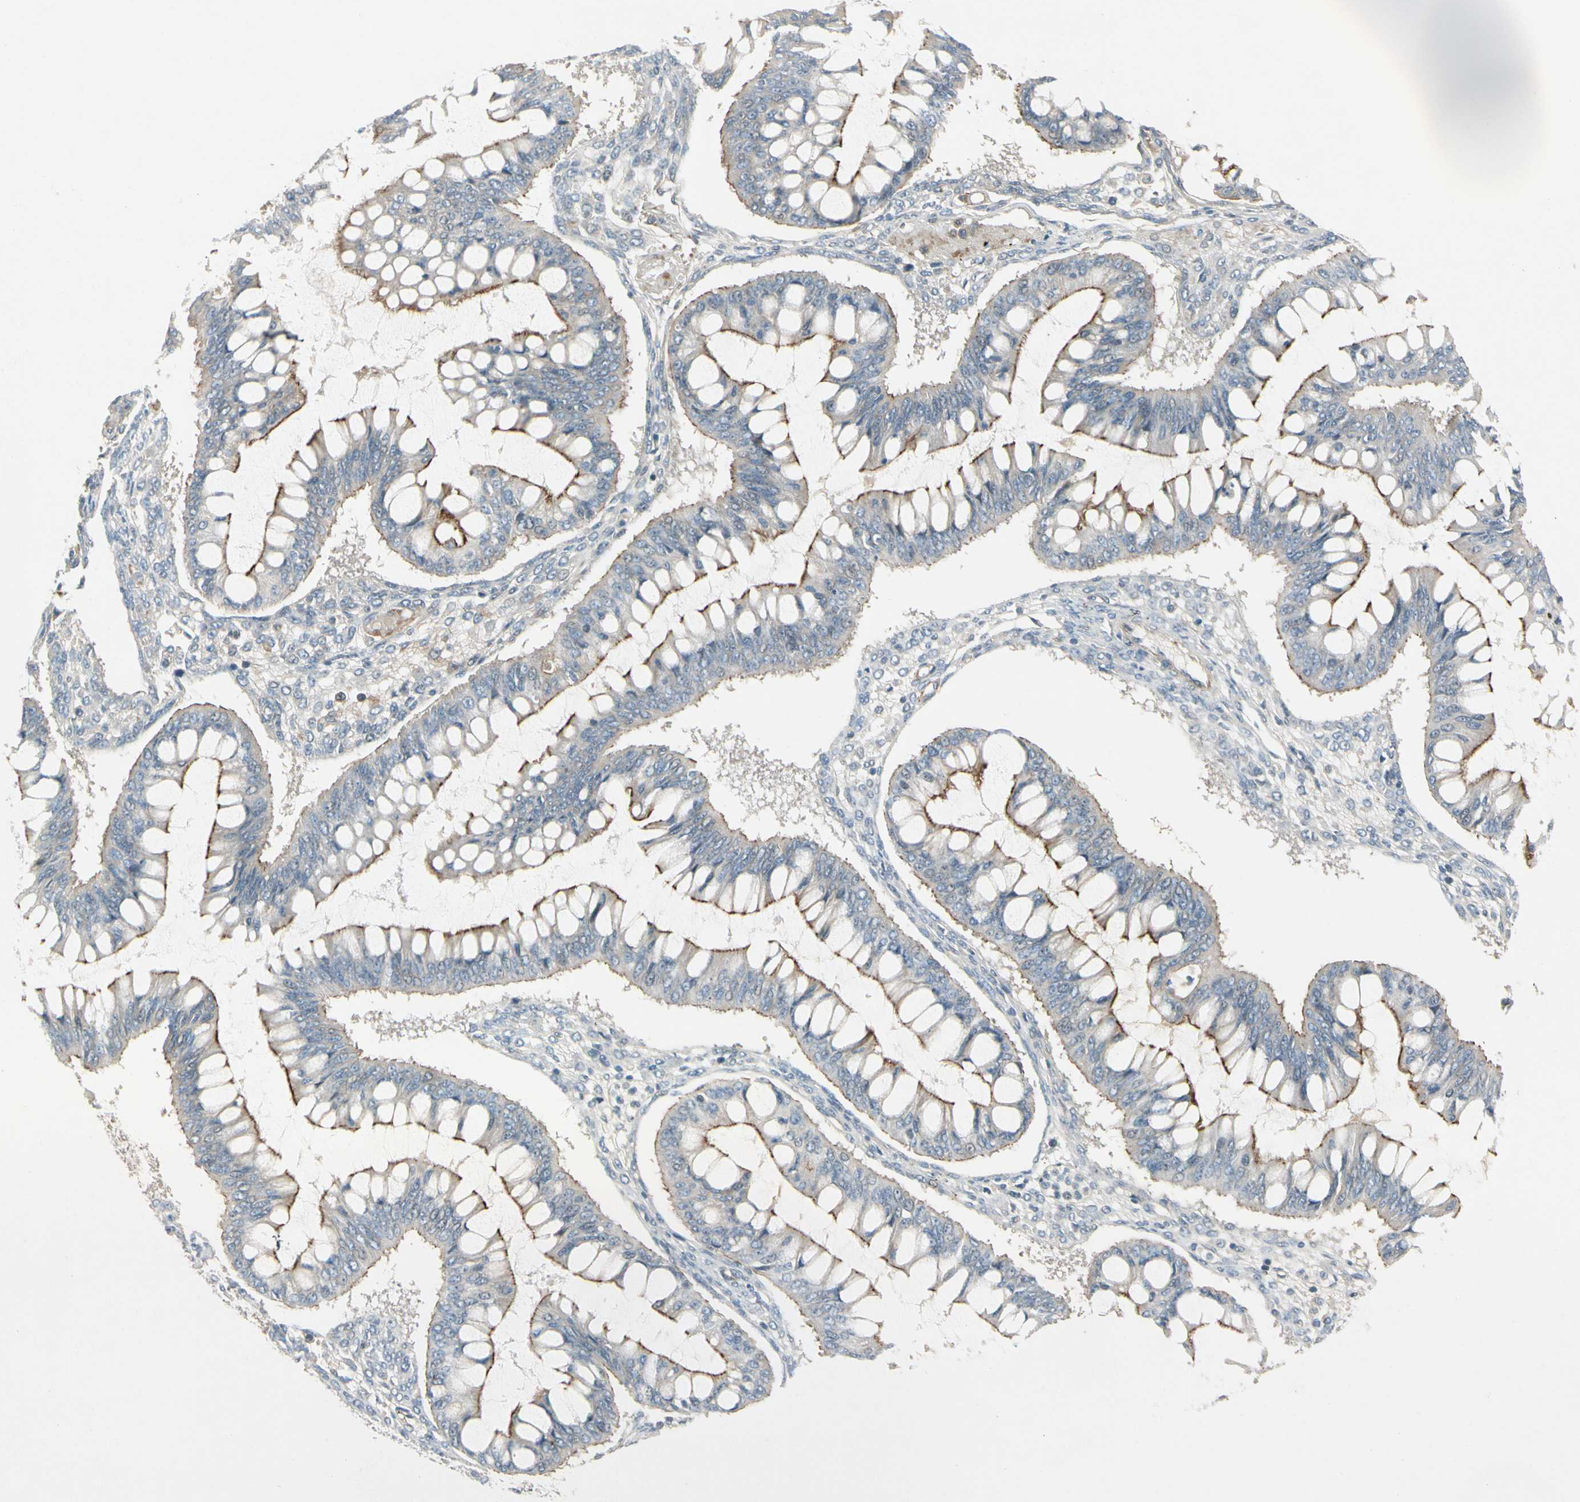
{"staining": {"intensity": "moderate", "quantity": "25%-75%", "location": "cytoplasmic/membranous"}, "tissue": "ovarian cancer", "cell_type": "Tumor cells", "image_type": "cancer", "snomed": [{"axis": "morphology", "description": "Cystadenocarcinoma, mucinous, NOS"}, {"axis": "topography", "description": "Ovary"}], "caption": "Moderate cytoplasmic/membranous positivity for a protein is seen in about 25%-75% of tumor cells of ovarian cancer using immunohistochemistry.", "gene": "PPP3CB", "patient": {"sex": "female", "age": 73}}